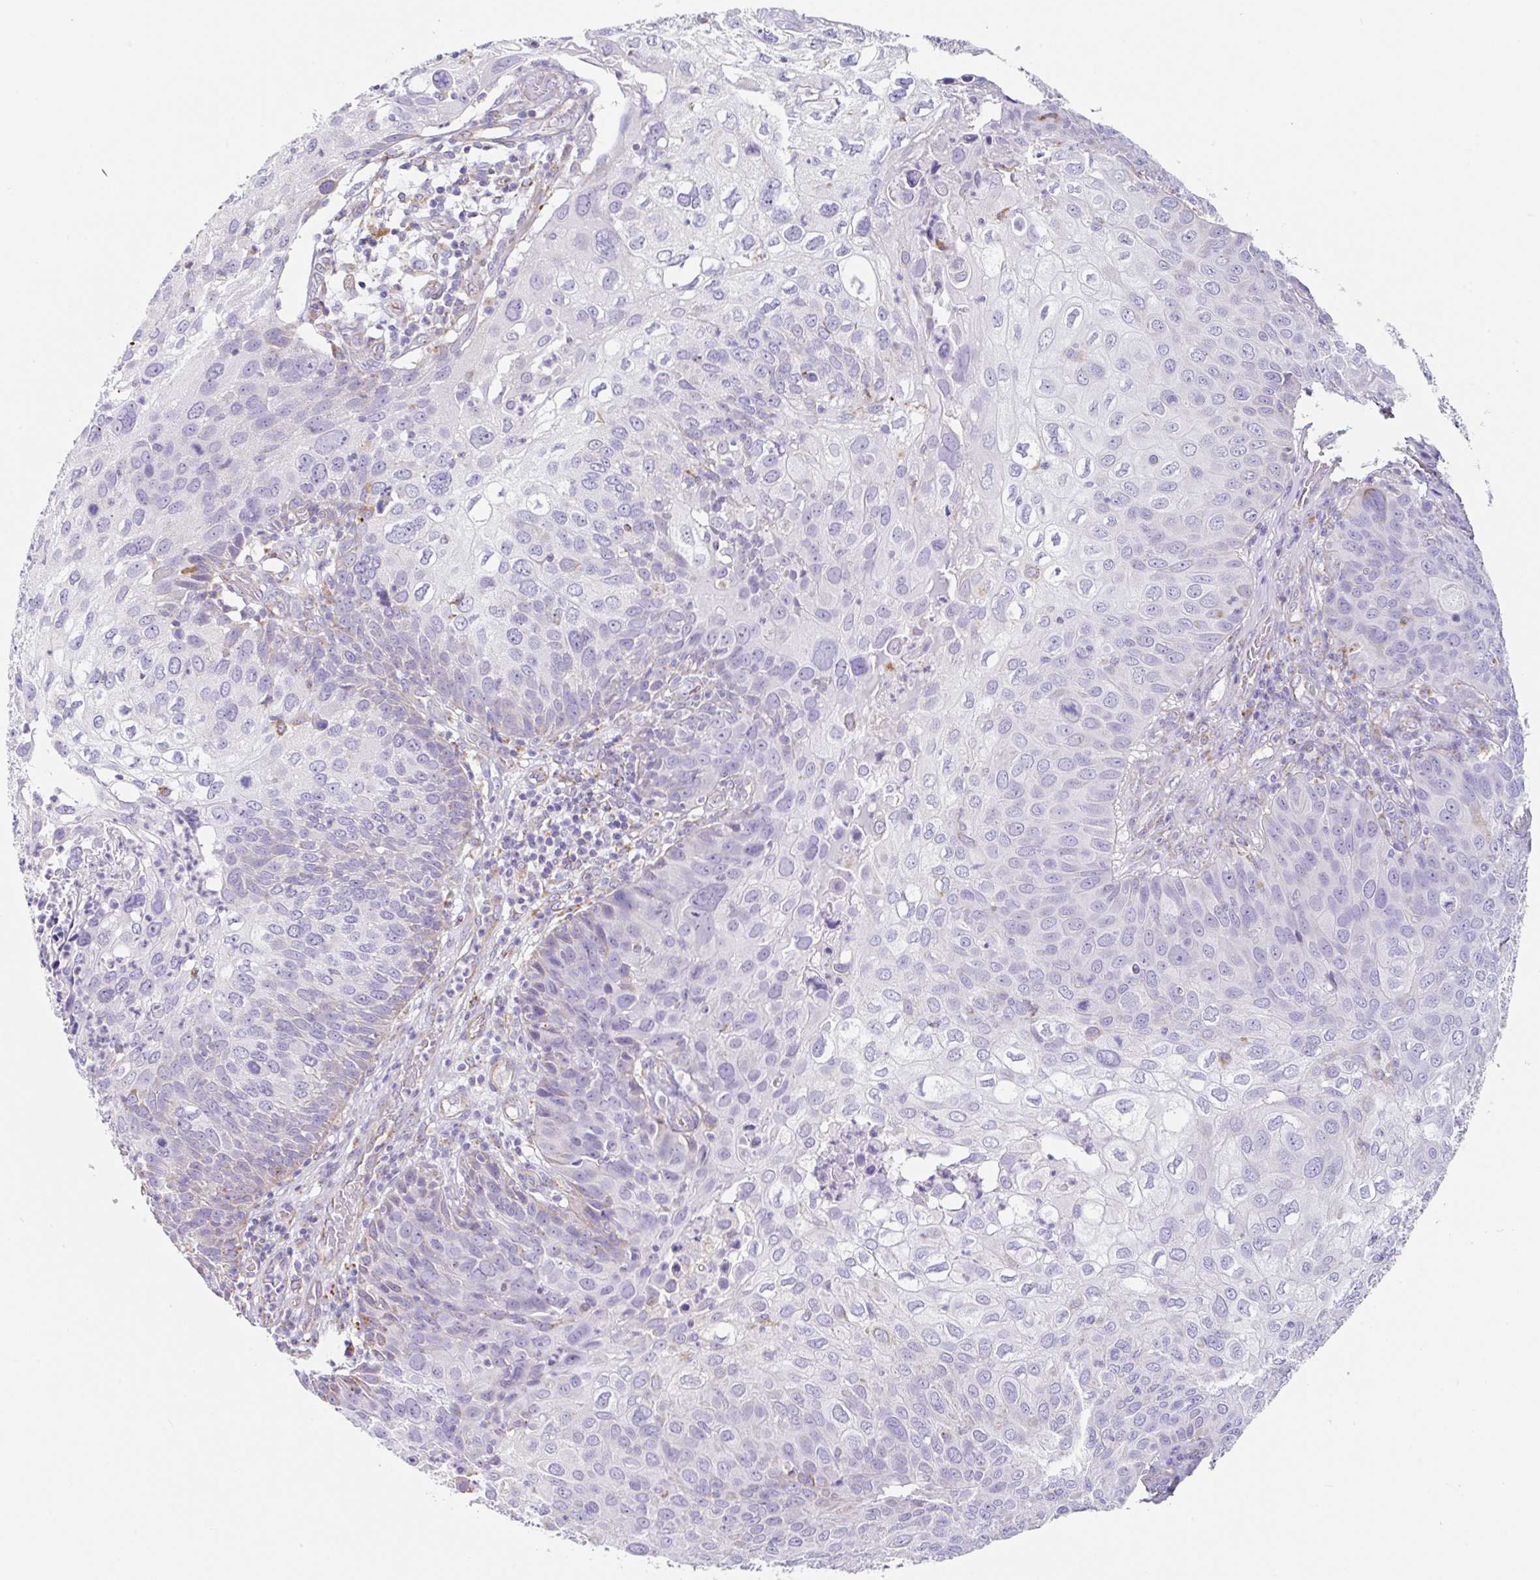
{"staining": {"intensity": "negative", "quantity": "none", "location": "none"}, "tissue": "skin cancer", "cell_type": "Tumor cells", "image_type": "cancer", "snomed": [{"axis": "morphology", "description": "Squamous cell carcinoma, NOS"}, {"axis": "topography", "description": "Skin"}], "caption": "This is a photomicrograph of immunohistochemistry (IHC) staining of squamous cell carcinoma (skin), which shows no staining in tumor cells. Brightfield microscopy of immunohistochemistry (IHC) stained with DAB (brown) and hematoxylin (blue), captured at high magnification.", "gene": "DKK4", "patient": {"sex": "male", "age": 87}}